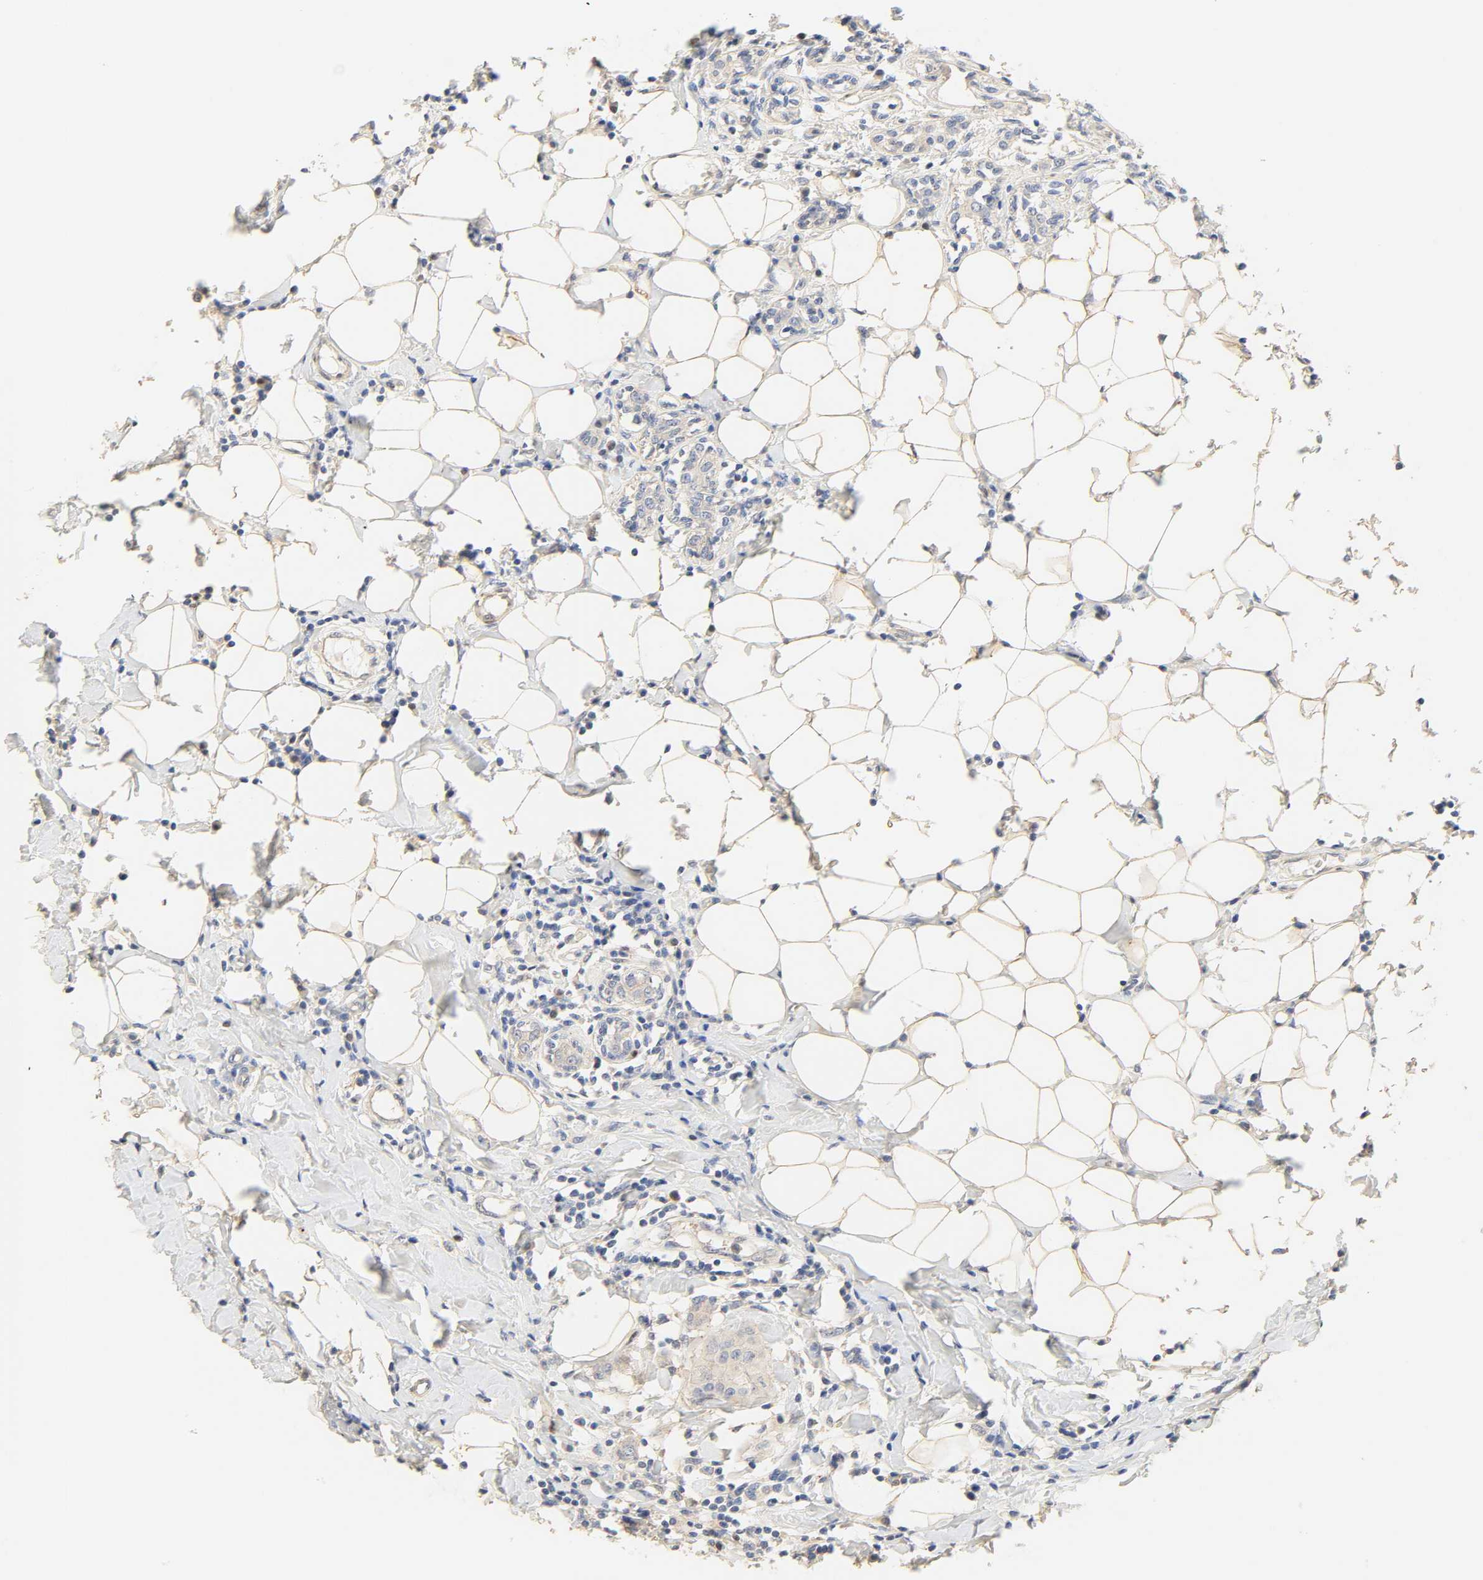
{"staining": {"intensity": "negative", "quantity": "none", "location": "none"}, "tissue": "breast cancer", "cell_type": "Tumor cells", "image_type": "cancer", "snomed": [{"axis": "morphology", "description": "Duct carcinoma"}, {"axis": "topography", "description": "Breast"}], "caption": "DAB immunohistochemical staining of human breast cancer (intraductal carcinoma) demonstrates no significant expression in tumor cells. The staining is performed using DAB brown chromogen with nuclei counter-stained in using hematoxylin.", "gene": "BORCS8-MEF2B", "patient": {"sex": "female", "age": 40}}